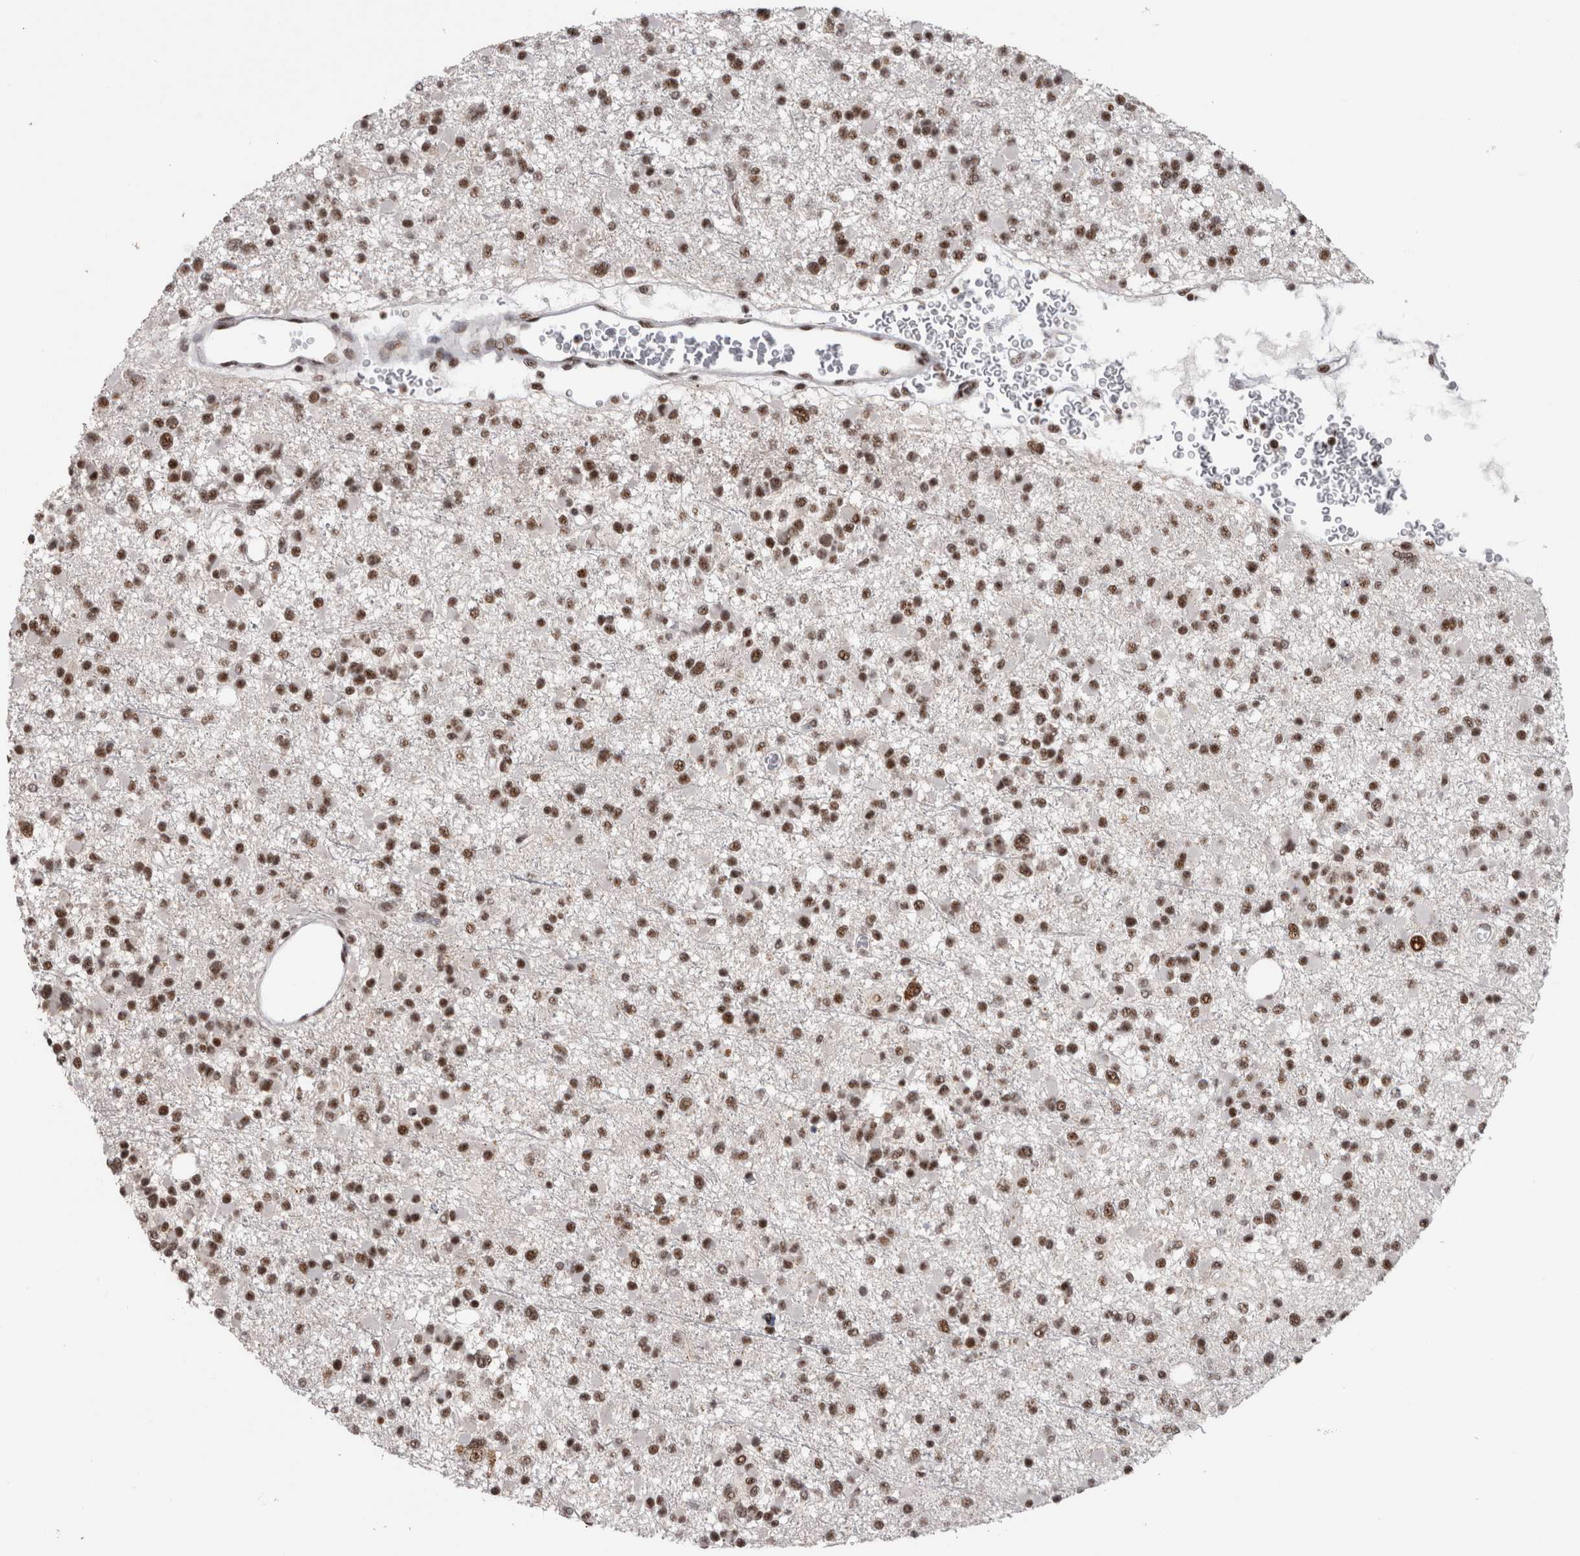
{"staining": {"intensity": "moderate", "quantity": ">75%", "location": "nuclear"}, "tissue": "glioma", "cell_type": "Tumor cells", "image_type": "cancer", "snomed": [{"axis": "morphology", "description": "Glioma, malignant, Low grade"}, {"axis": "topography", "description": "Brain"}], "caption": "Immunohistochemistry (IHC) (DAB) staining of human glioma demonstrates moderate nuclear protein staining in approximately >75% of tumor cells.", "gene": "CDK11A", "patient": {"sex": "female", "age": 22}}